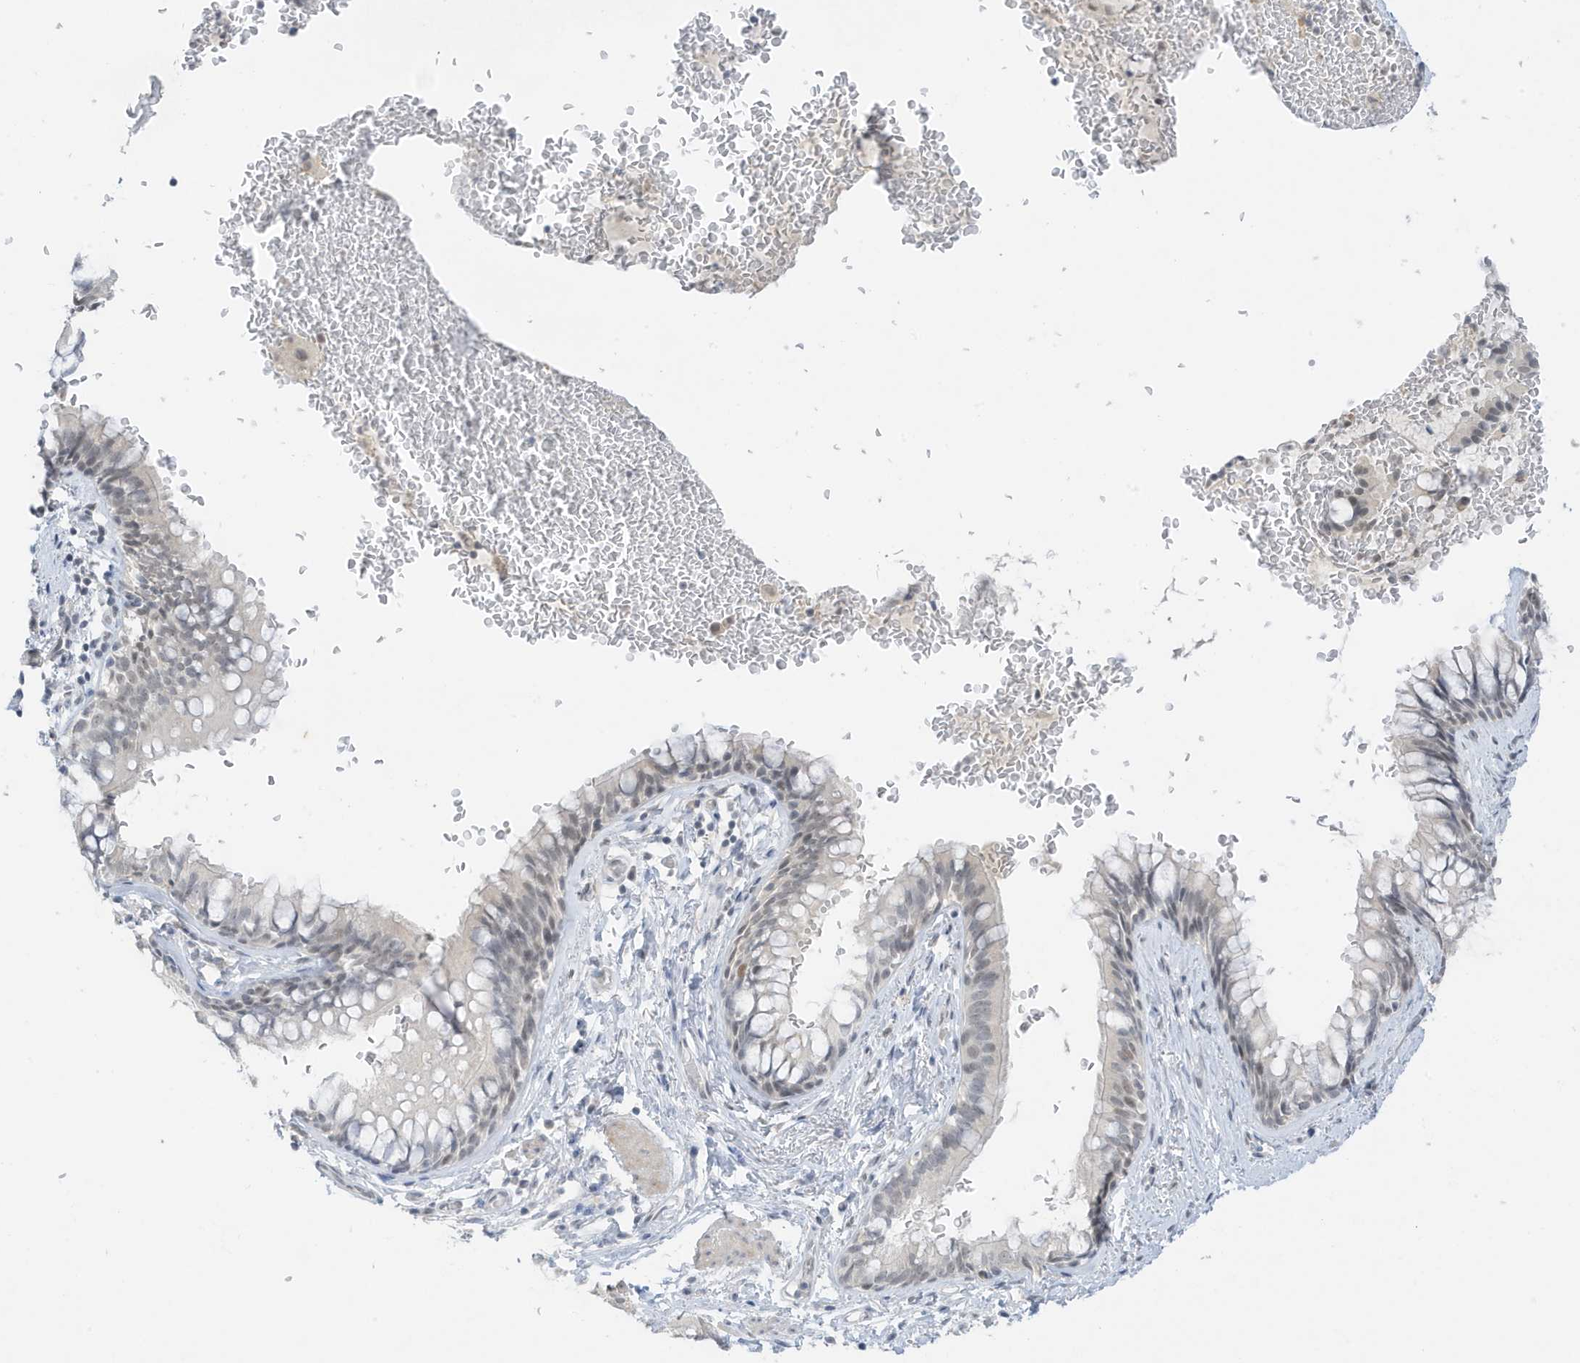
{"staining": {"intensity": "weak", "quantity": "<25%", "location": "nuclear"}, "tissue": "bronchus", "cell_type": "Respiratory epithelial cells", "image_type": "normal", "snomed": [{"axis": "morphology", "description": "Normal tissue, NOS"}, {"axis": "topography", "description": "Cartilage tissue"}, {"axis": "topography", "description": "Bronchus"}], "caption": "The micrograph shows no significant staining in respiratory epithelial cells of bronchus.", "gene": "MSL3", "patient": {"sex": "female", "age": 36}}